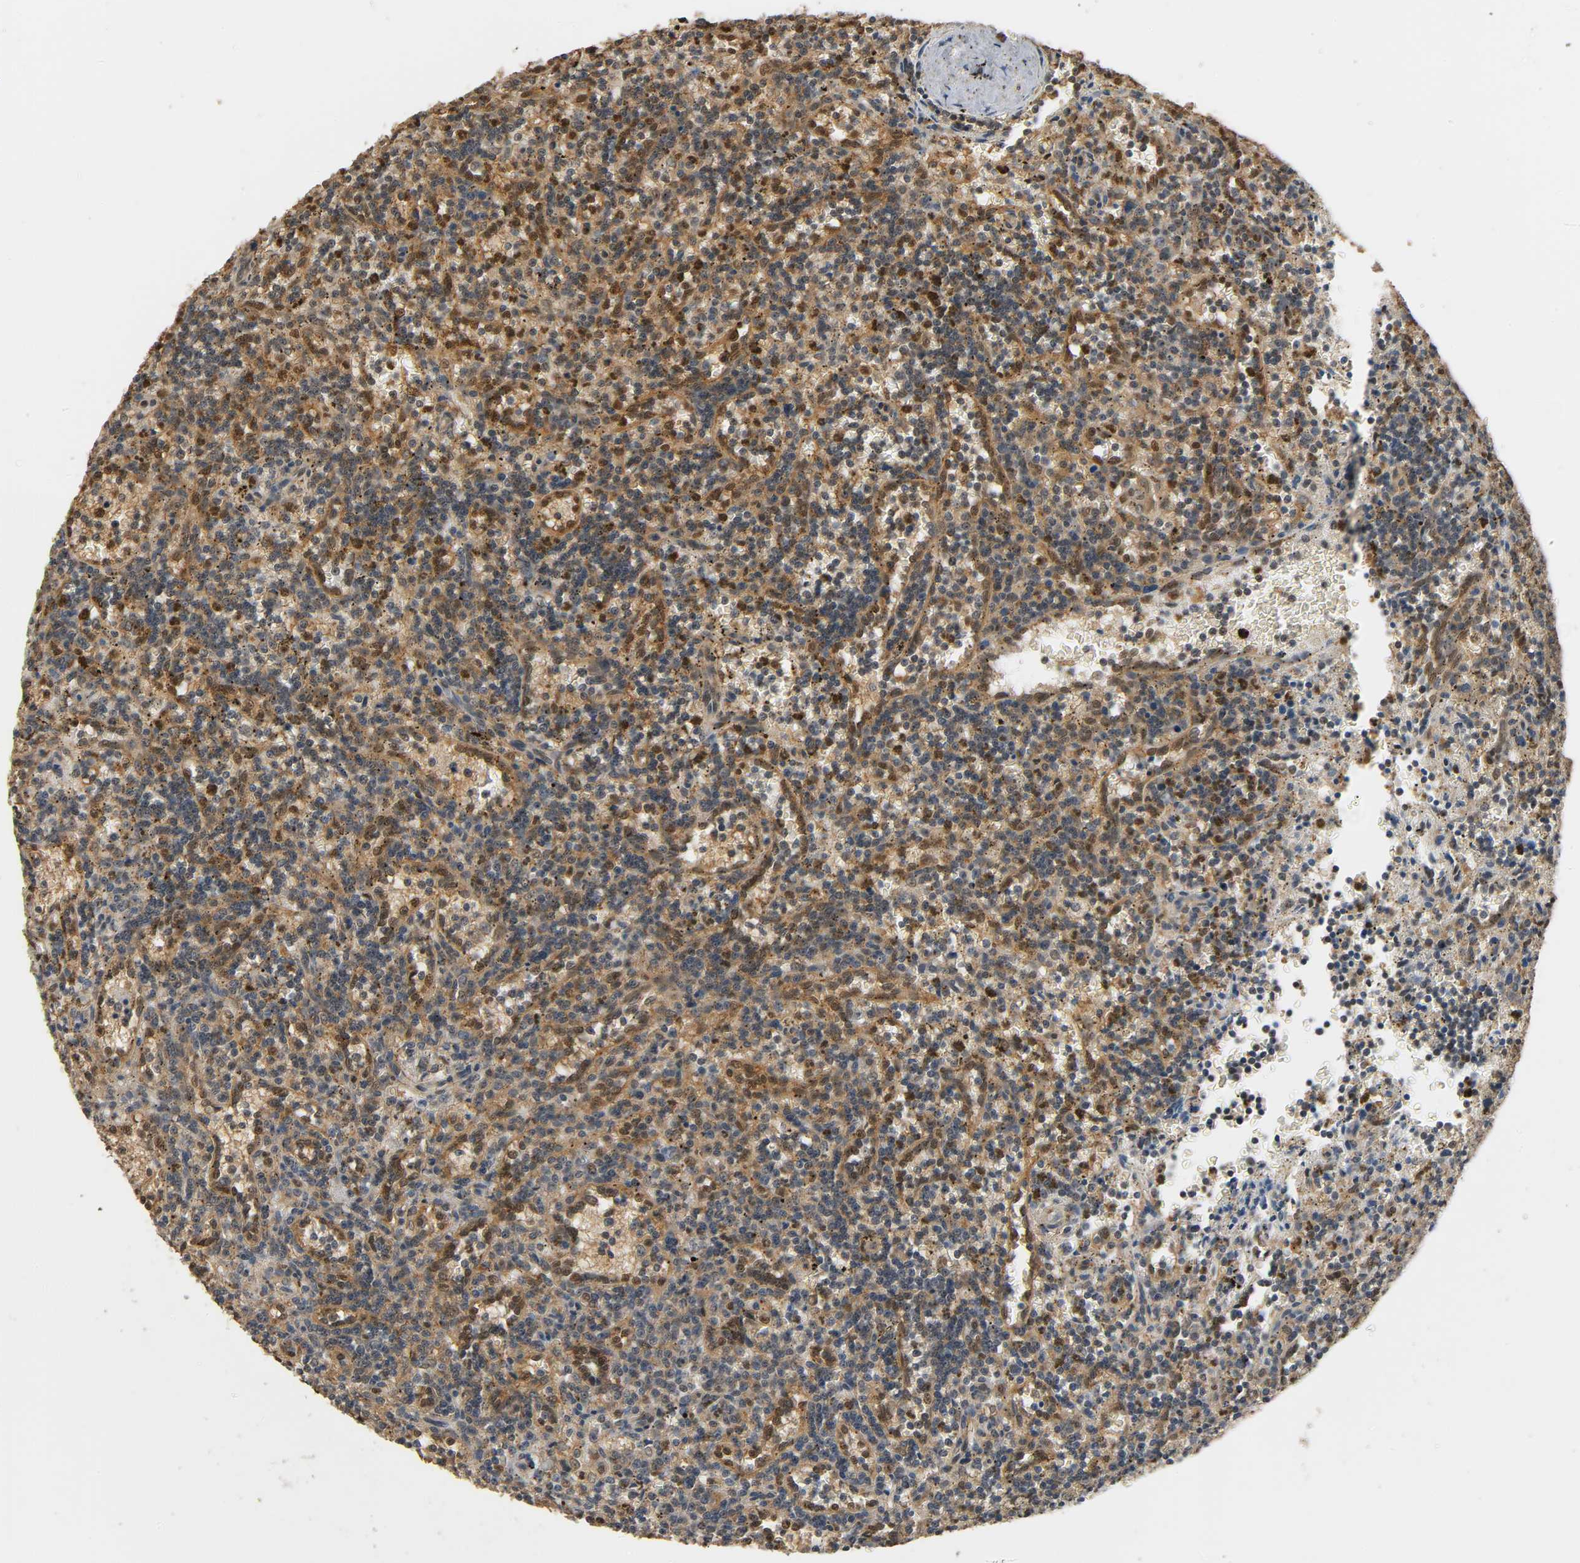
{"staining": {"intensity": "moderate", "quantity": "25%-75%", "location": "cytoplasmic/membranous,nuclear"}, "tissue": "lymphoma", "cell_type": "Tumor cells", "image_type": "cancer", "snomed": [{"axis": "morphology", "description": "Malignant lymphoma, non-Hodgkin's type, Low grade"}, {"axis": "topography", "description": "Spleen"}], "caption": "IHC photomicrograph of neoplastic tissue: malignant lymphoma, non-Hodgkin's type (low-grade) stained using IHC exhibits medium levels of moderate protein expression localized specifically in the cytoplasmic/membranous and nuclear of tumor cells, appearing as a cytoplasmic/membranous and nuclear brown color.", "gene": "ZFPM2", "patient": {"sex": "male", "age": 73}}